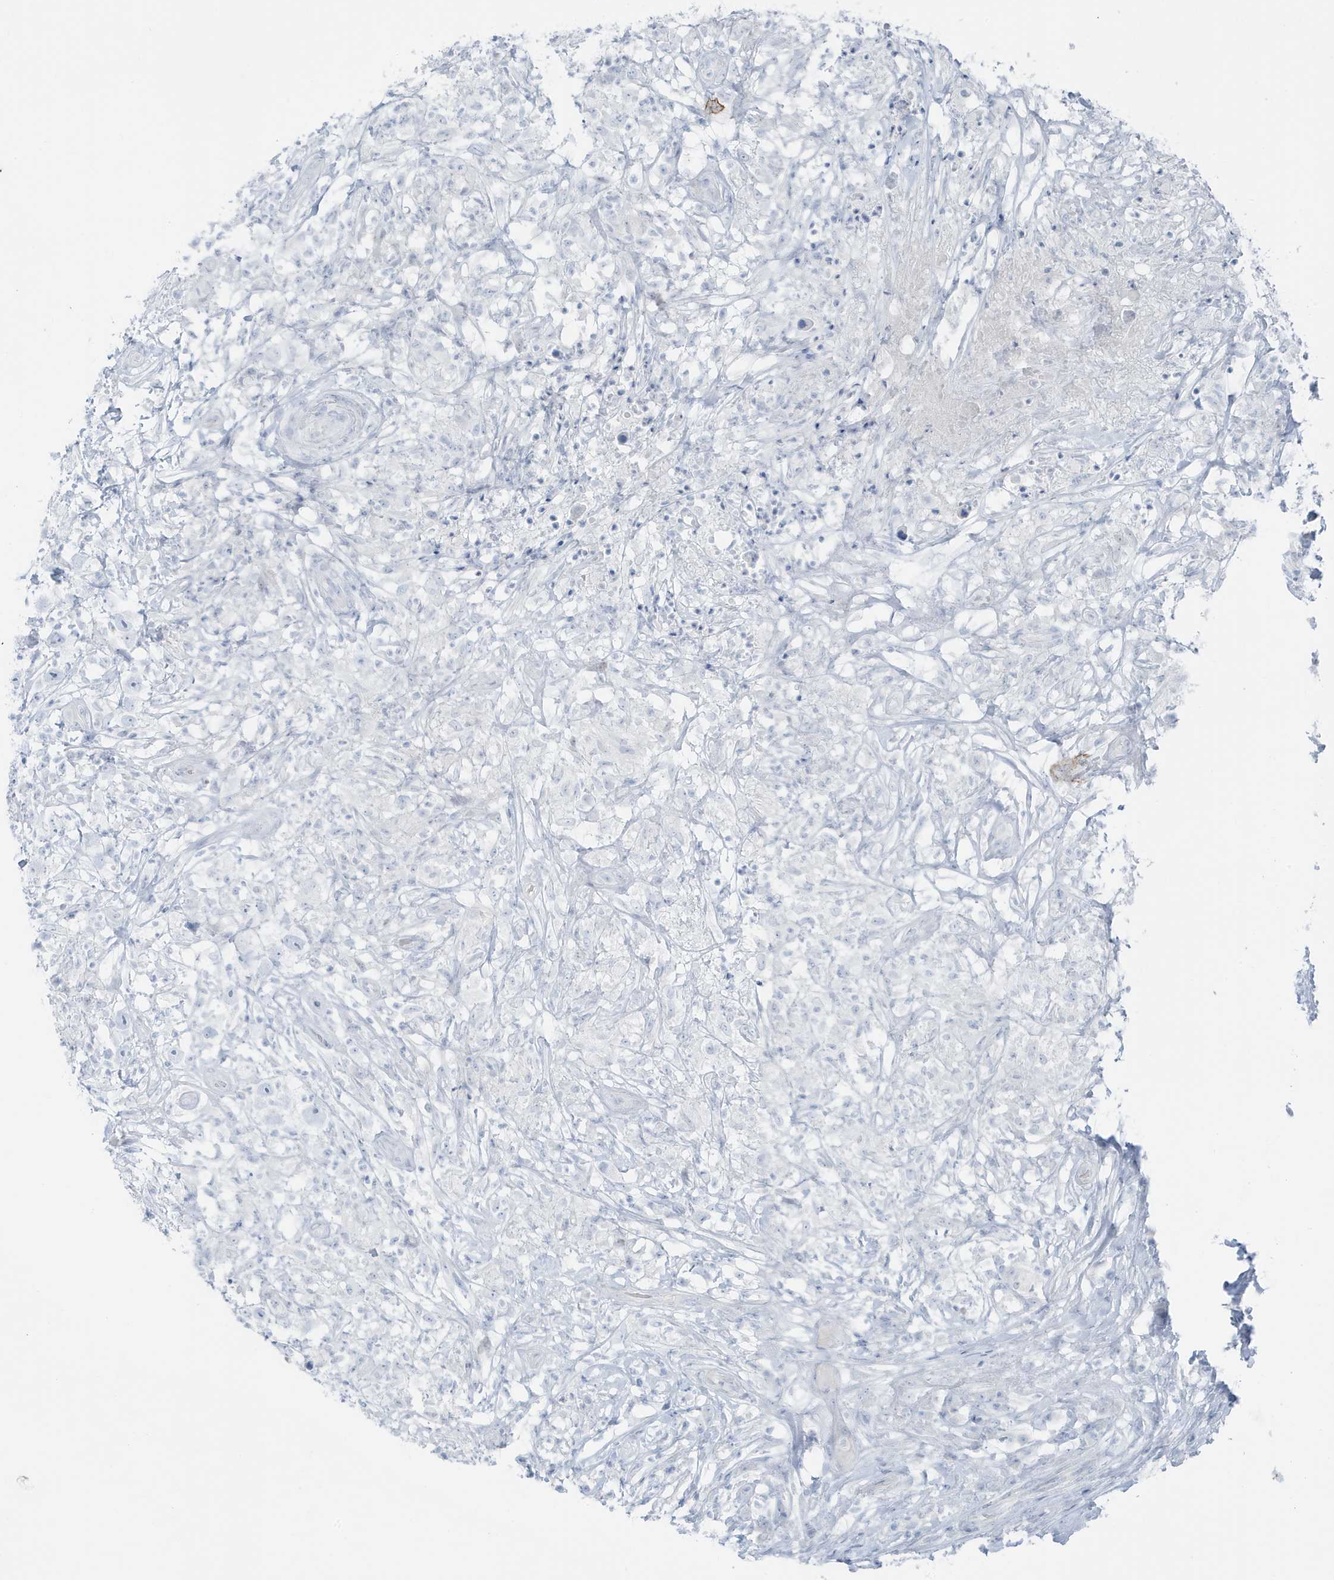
{"staining": {"intensity": "negative", "quantity": "none", "location": "none"}, "tissue": "testis cancer", "cell_type": "Tumor cells", "image_type": "cancer", "snomed": [{"axis": "morphology", "description": "Seminoma, NOS"}, {"axis": "topography", "description": "Testis"}], "caption": "DAB immunohistochemical staining of human testis cancer (seminoma) demonstrates no significant expression in tumor cells.", "gene": "ZFP64", "patient": {"sex": "male", "age": 49}}